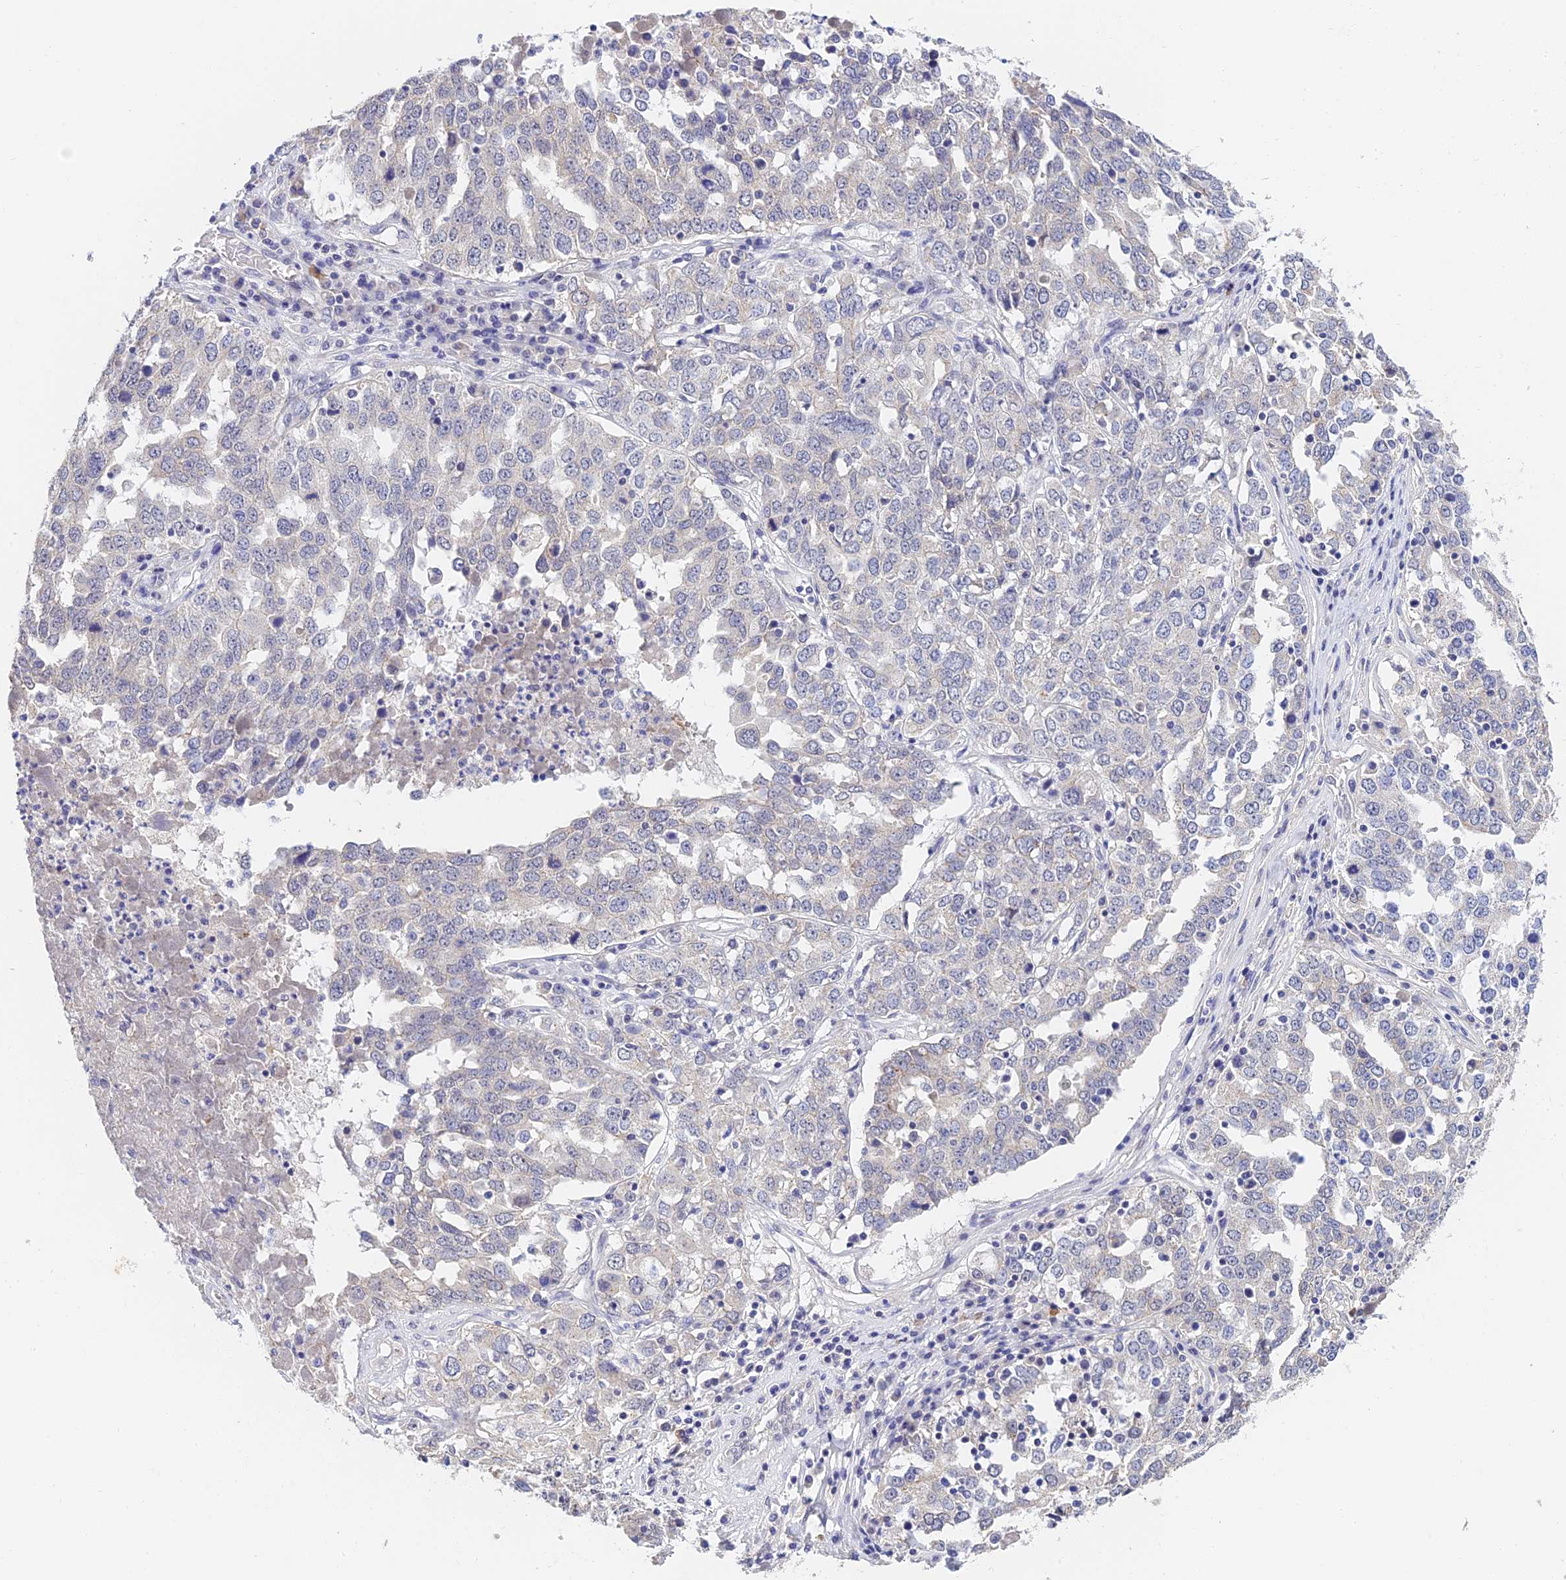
{"staining": {"intensity": "negative", "quantity": "none", "location": "none"}, "tissue": "ovarian cancer", "cell_type": "Tumor cells", "image_type": "cancer", "snomed": [{"axis": "morphology", "description": "Carcinoma, endometroid"}, {"axis": "topography", "description": "Ovary"}], "caption": "Immunohistochemistry of human endometroid carcinoma (ovarian) displays no staining in tumor cells. (DAB immunohistochemistry visualized using brightfield microscopy, high magnification).", "gene": "HOXB1", "patient": {"sex": "female", "age": 62}}